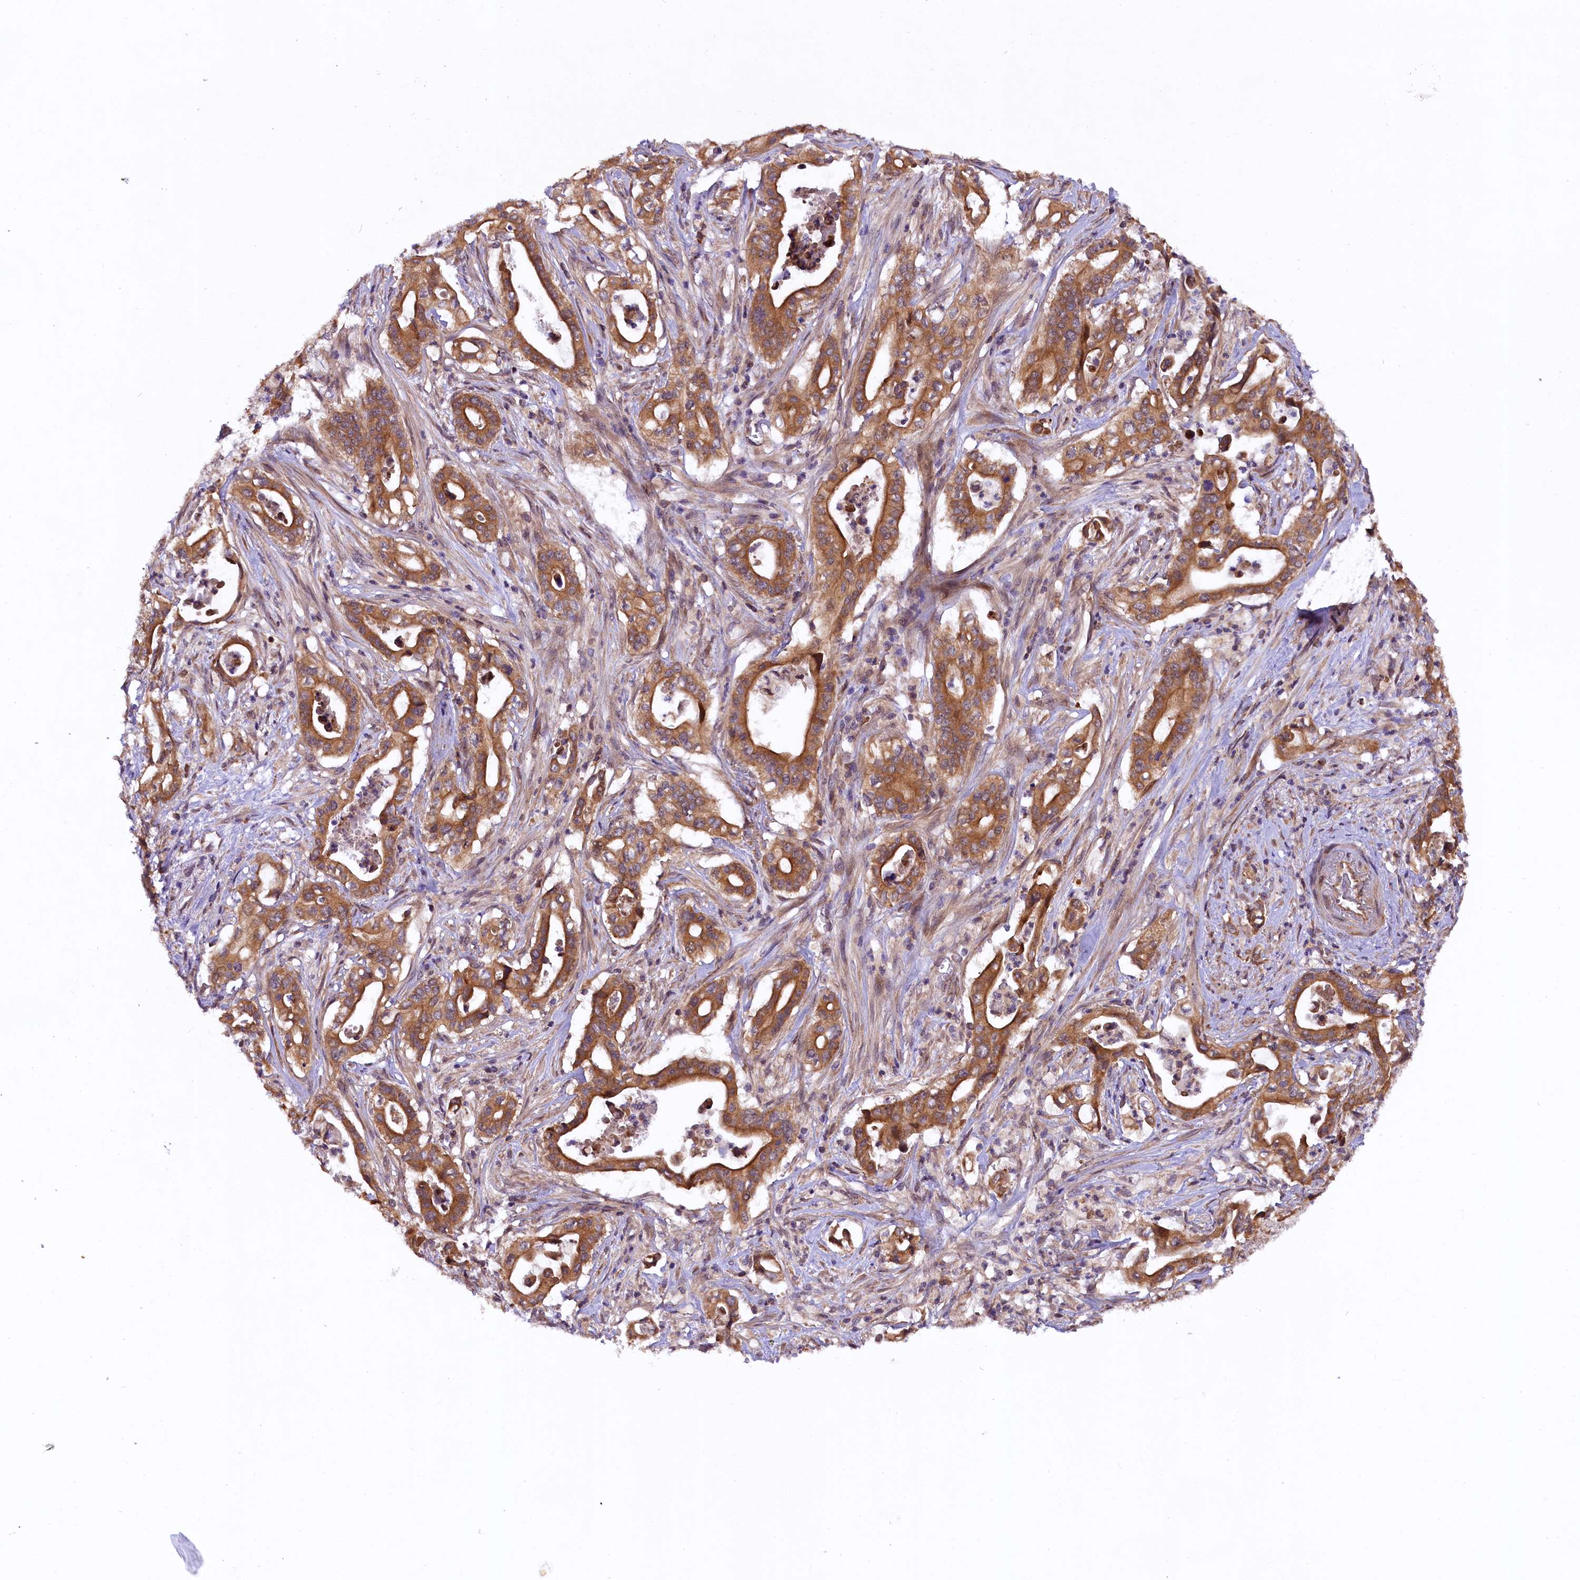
{"staining": {"intensity": "moderate", "quantity": ">75%", "location": "cytoplasmic/membranous"}, "tissue": "pancreatic cancer", "cell_type": "Tumor cells", "image_type": "cancer", "snomed": [{"axis": "morphology", "description": "Adenocarcinoma, NOS"}, {"axis": "topography", "description": "Pancreas"}], "caption": "Immunohistochemistry (IHC) photomicrograph of neoplastic tissue: human pancreatic cancer (adenocarcinoma) stained using immunohistochemistry shows medium levels of moderate protein expression localized specifically in the cytoplasmic/membranous of tumor cells, appearing as a cytoplasmic/membranous brown color.", "gene": "DOHH", "patient": {"sex": "female", "age": 77}}